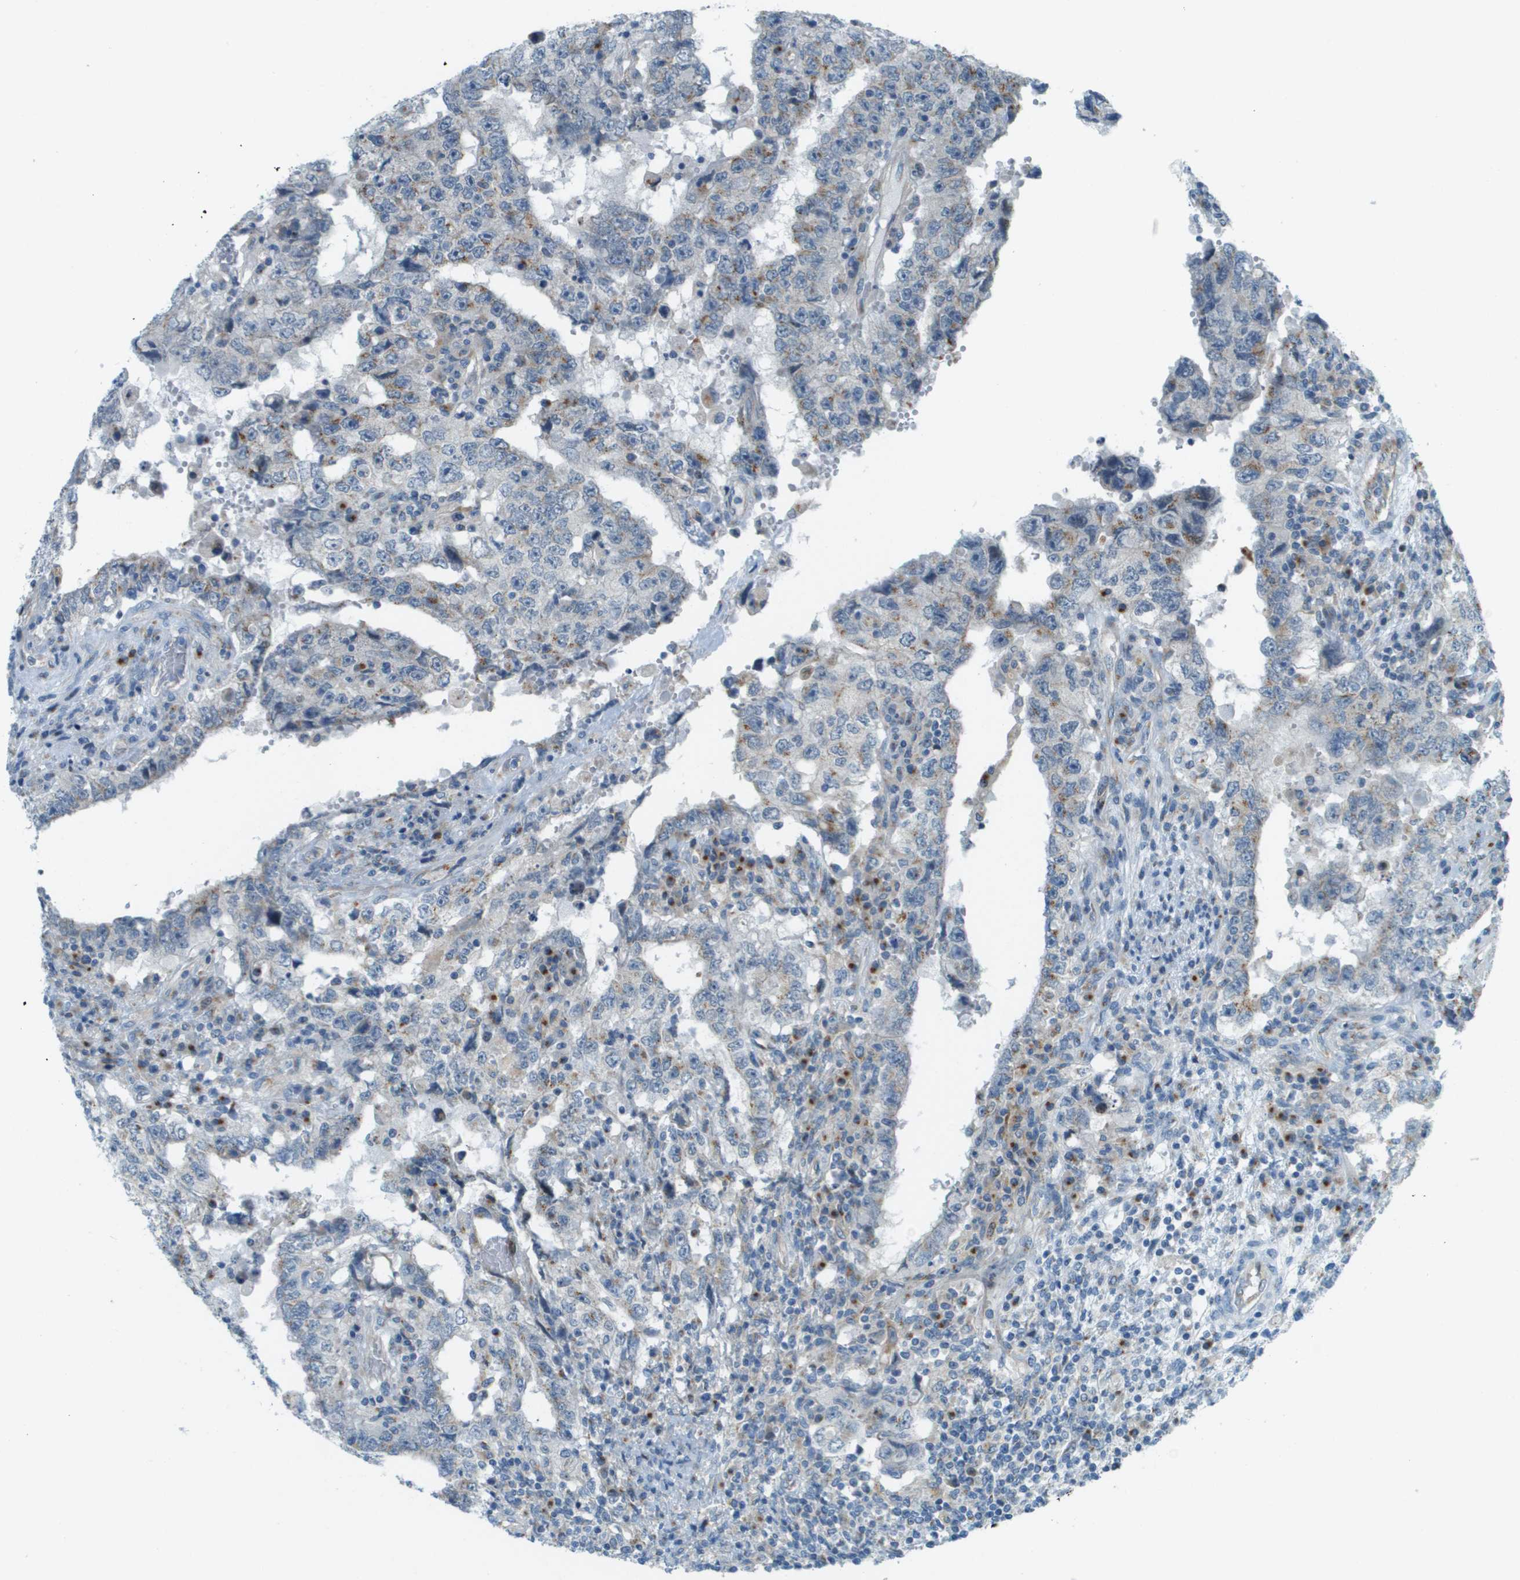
{"staining": {"intensity": "weak", "quantity": "25%-75%", "location": "cytoplasmic/membranous"}, "tissue": "testis cancer", "cell_type": "Tumor cells", "image_type": "cancer", "snomed": [{"axis": "morphology", "description": "Carcinoma, Embryonal, NOS"}, {"axis": "topography", "description": "Testis"}], "caption": "Testis cancer (embryonal carcinoma) stained with immunohistochemistry (IHC) shows weak cytoplasmic/membranous staining in approximately 25%-75% of tumor cells.", "gene": "ACBD3", "patient": {"sex": "male", "age": 26}}